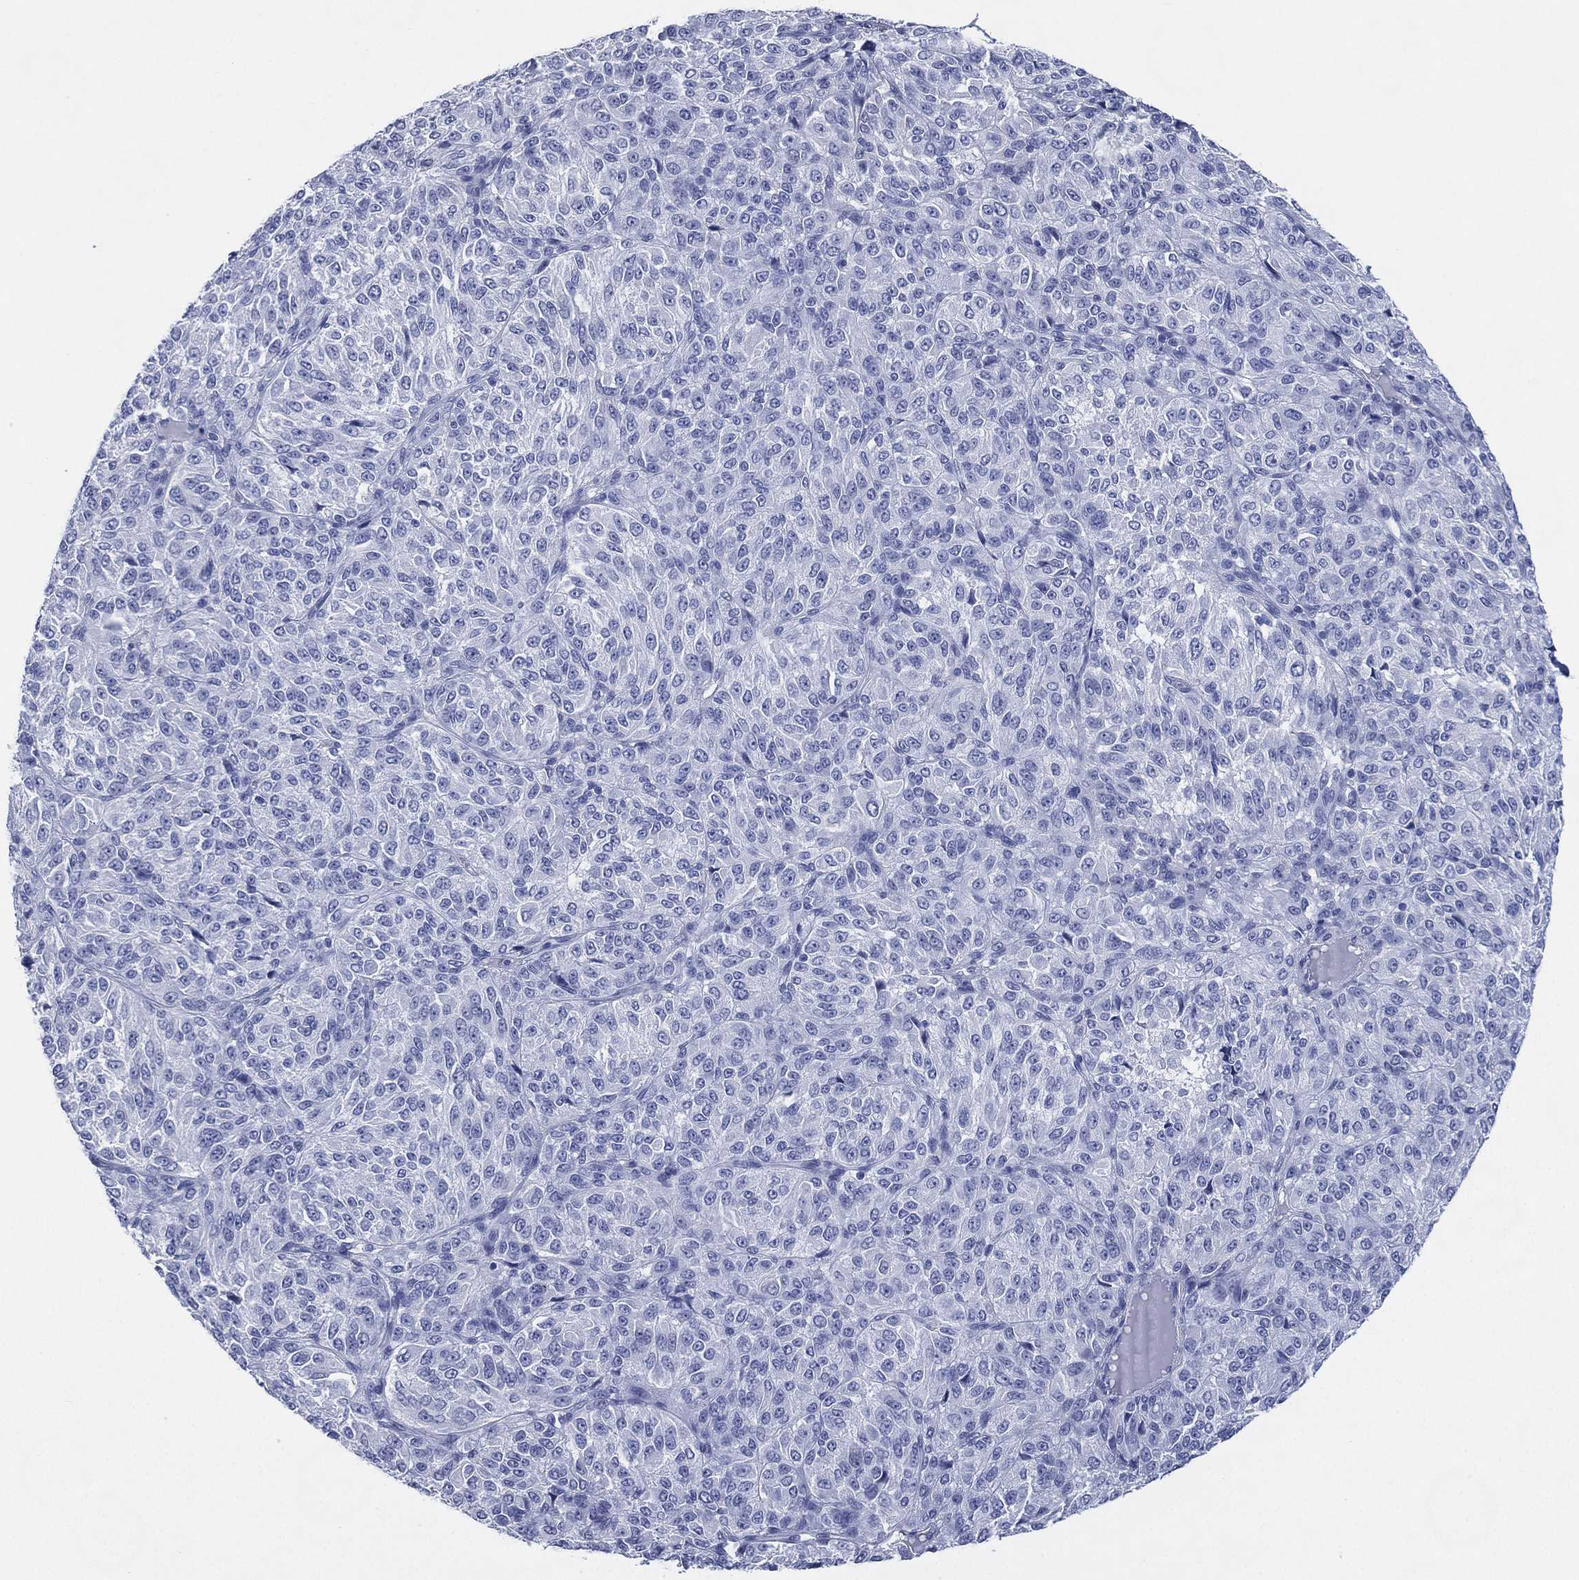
{"staining": {"intensity": "negative", "quantity": "none", "location": "none"}, "tissue": "melanoma", "cell_type": "Tumor cells", "image_type": "cancer", "snomed": [{"axis": "morphology", "description": "Malignant melanoma, Metastatic site"}, {"axis": "topography", "description": "Brain"}], "caption": "An IHC image of malignant melanoma (metastatic site) is shown. There is no staining in tumor cells of malignant melanoma (metastatic site).", "gene": "TMEM247", "patient": {"sex": "female", "age": 56}}